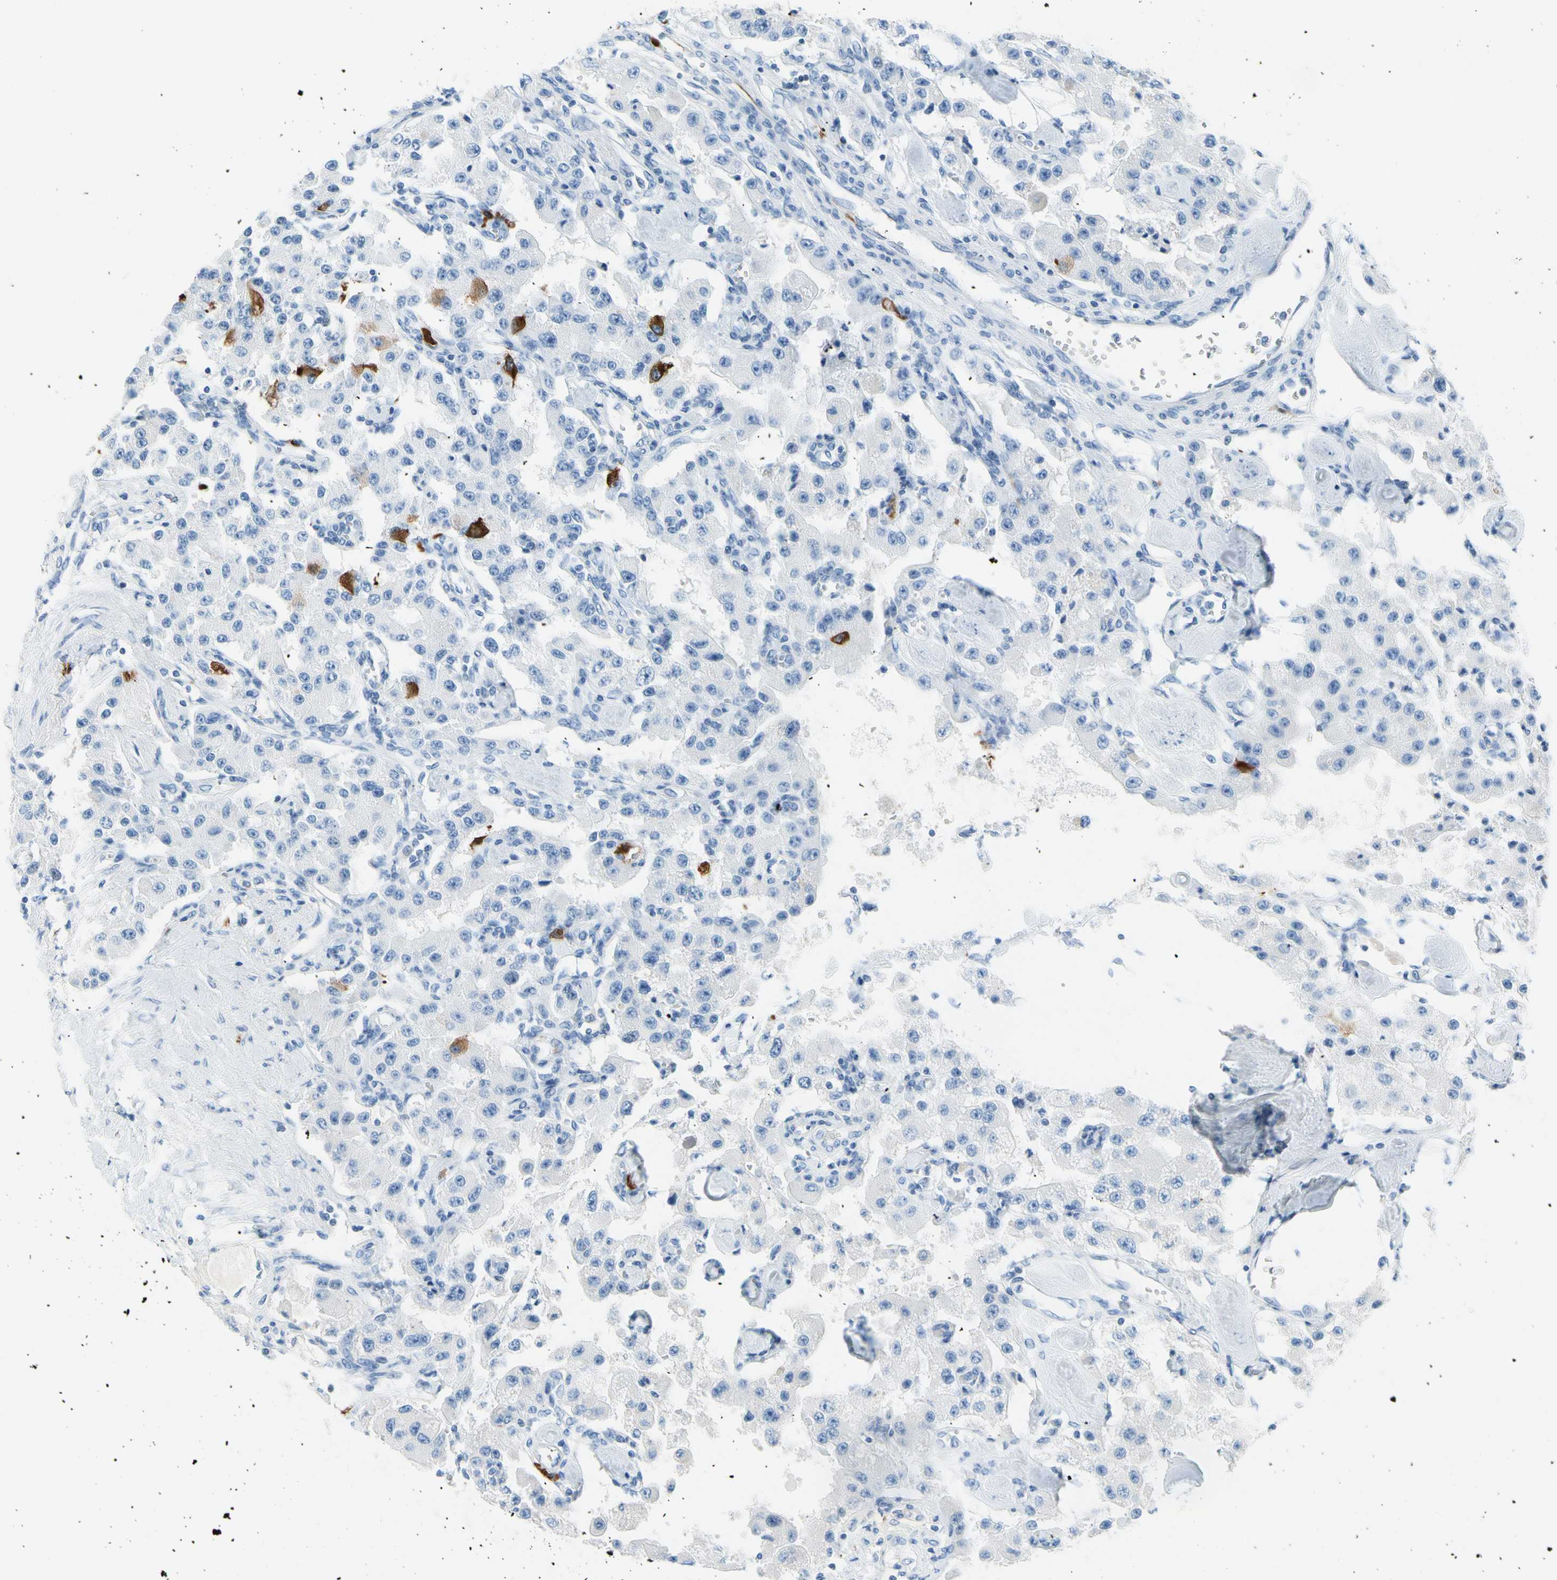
{"staining": {"intensity": "moderate", "quantity": "<25%", "location": "cytoplasmic/membranous"}, "tissue": "carcinoid", "cell_type": "Tumor cells", "image_type": "cancer", "snomed": [{"axis": "morphology", "description": "Carcinoid, malignant, NOS"}, {"axis": "topography", "description": "Pancreas"}], "caption": "Immunohistochemical staining of human malignant carcinoid exhibits low levels of moderate cytoplasmic/membranous expression in about <25% of tumor cells.", "gene": "TACC3", "patient": {"sex": "male", "age": 41}}